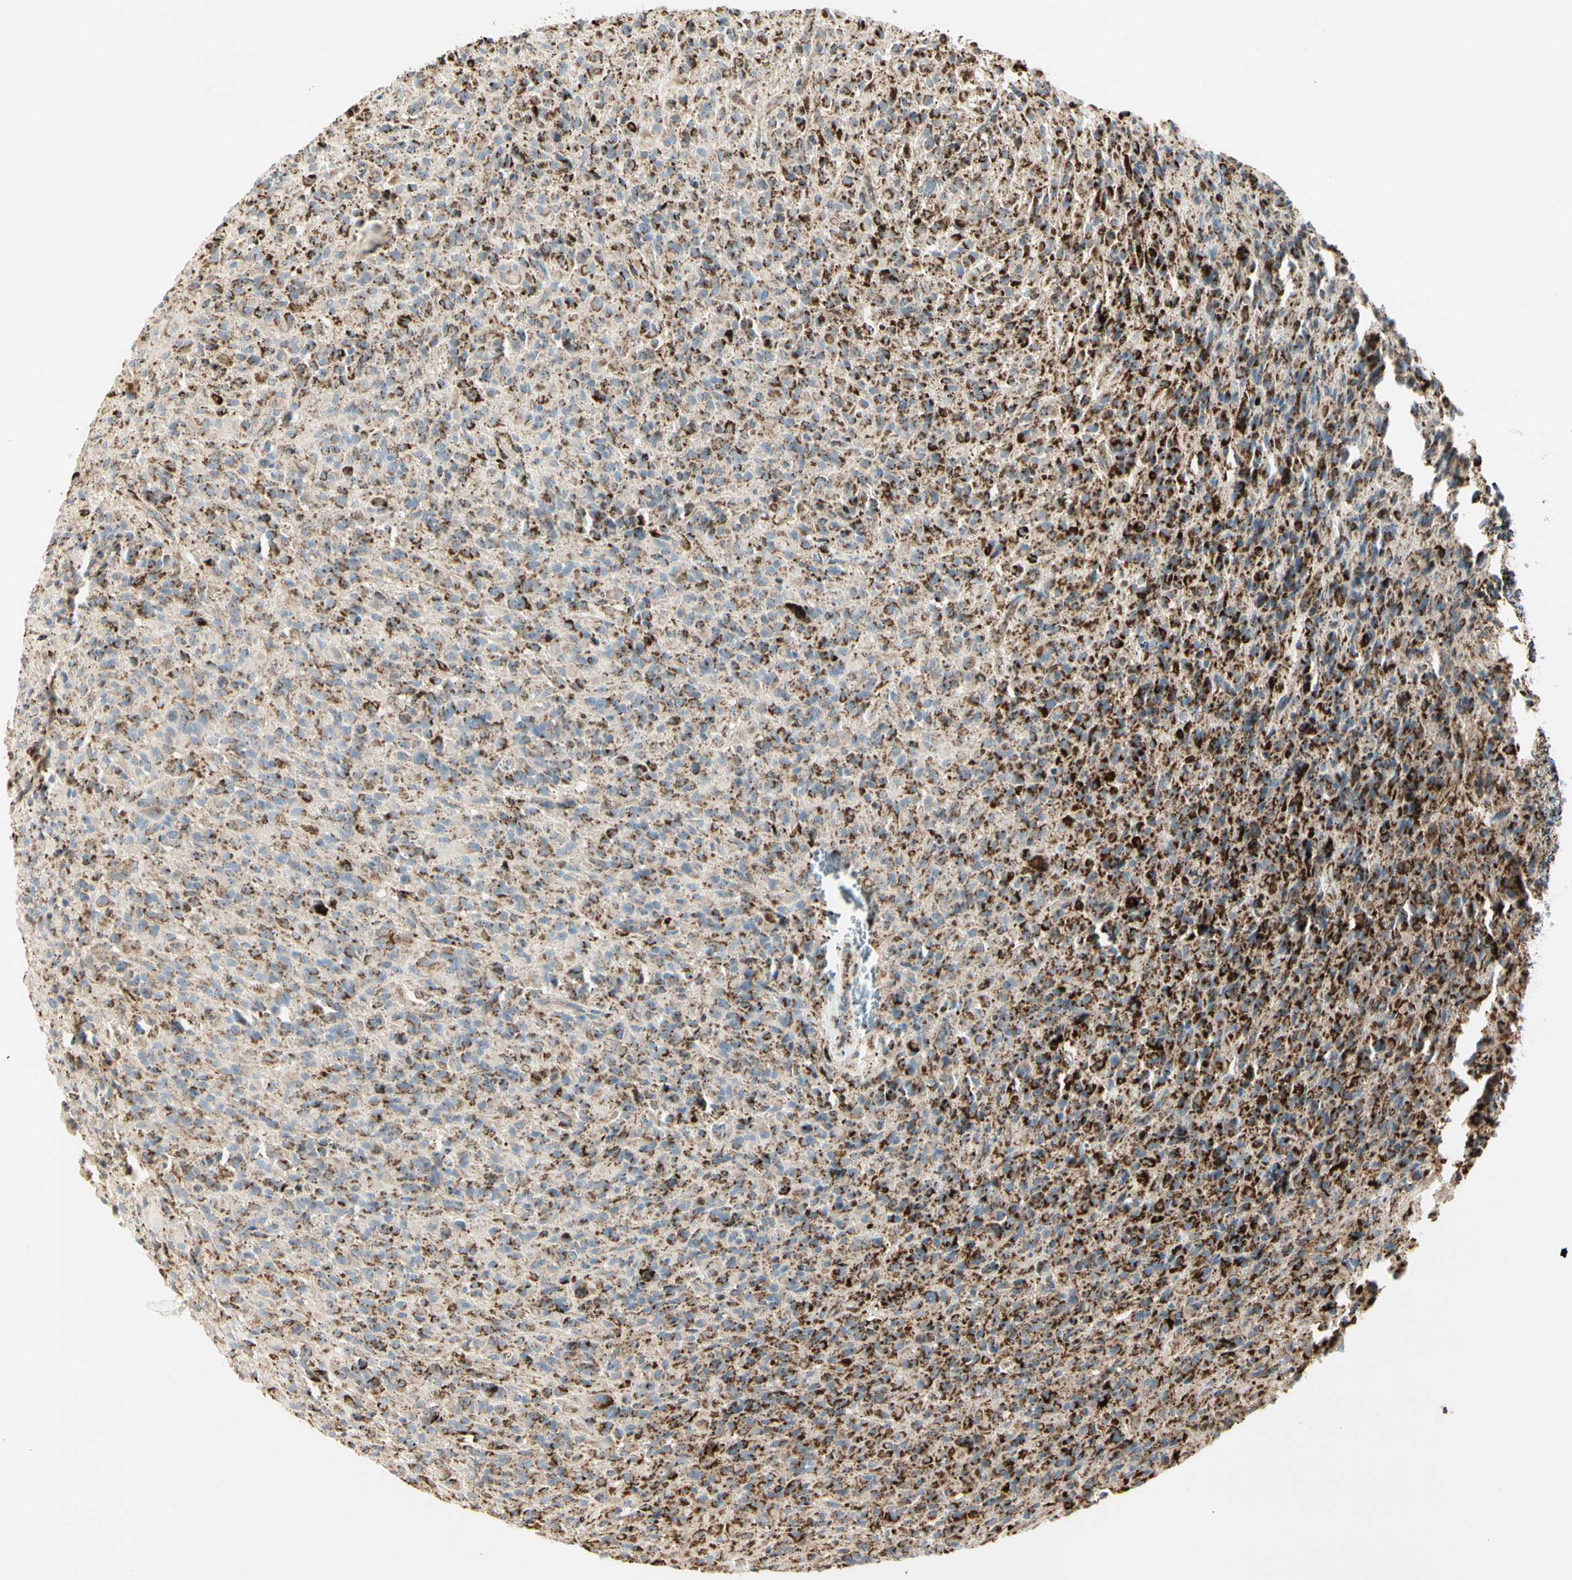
{"staining": {"intensity": "strong", "quantity": ">75%", "location": "cytoplasmic/membranous"}, "tissue": "glioma", "cell_type": "Tumor cells", "image_type": "cancer", "snomed": [{"axis": "morphology", "description": "Glioma, malignant, High grade"}, {"axis": "topography", "description": "Brain"}], "caption": "This micrograph shows immunohistochemistry (IHC) staining of glioma, with high strong cytoplasmic/membranous expression in about >75% of tumor cells.", "gene": "ME2", "patient": {"sex": "male", "age": 71}}